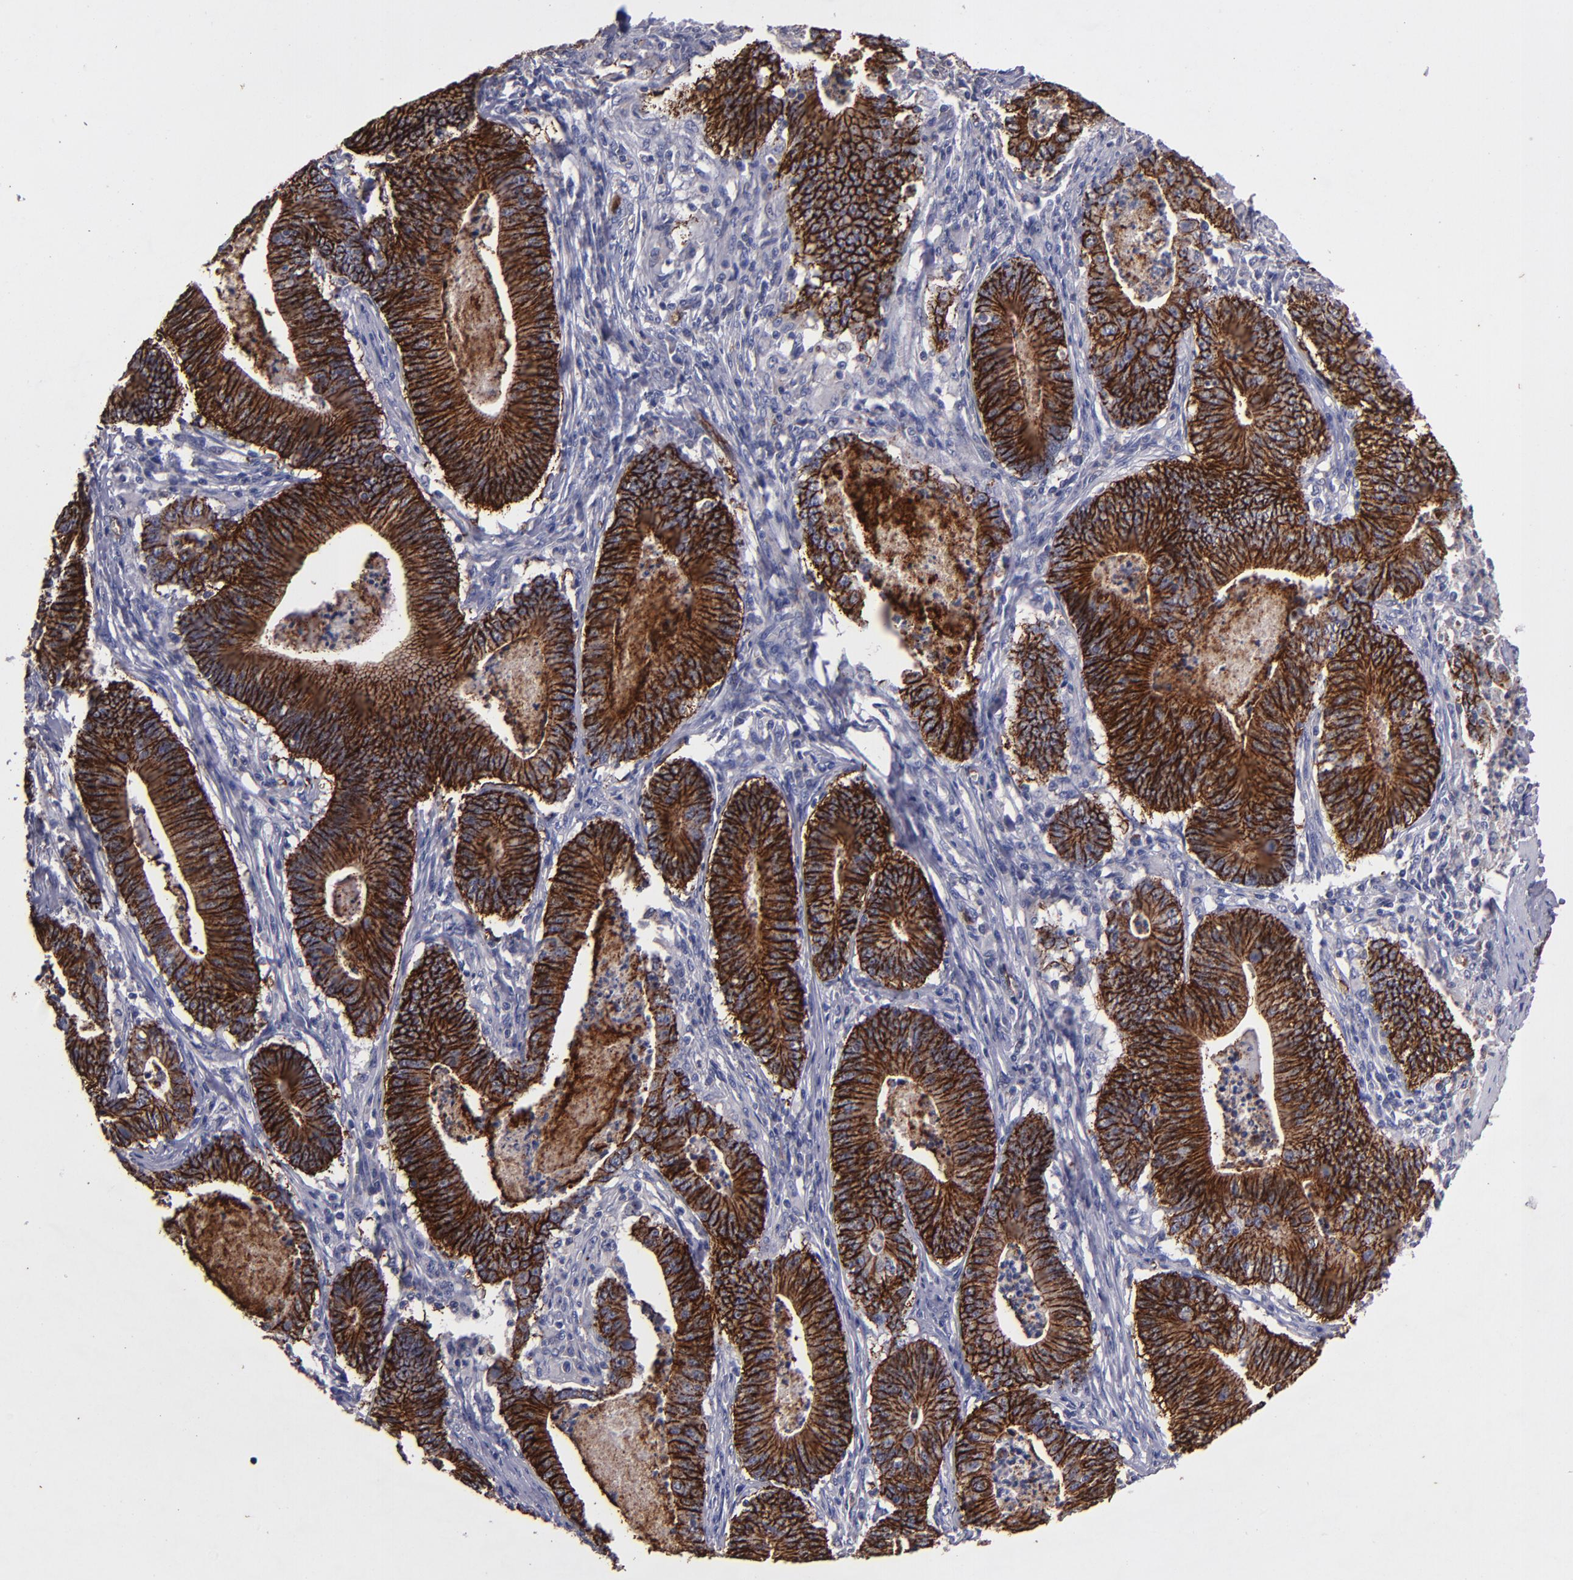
{"staining": {"intensity": "strong", "quantity": ">75%", "location": "cytoplasmic/membranous"}, "tissue": "stomach cancer", "cell_type": "Tumor cells", "image_type": "cancer", "snomed": [{"axis": "morphology", "description": "Adenocarcinoma, NOS"}, {"axis": "topography", "description": "Stomach, lower"}], "caption": "IHC micrograph of neoplastic tissue: human adenocarcinoma (stomach) stained using immunohistochemistry displays high levels of strong protein expression localized specifically in the cytoplasmic/membranous of tumor cells, appearing as a cytoplasmic/membranous brown color.", "gene": "CLDN5", "patient": {"sex": "female", "age": 86}}